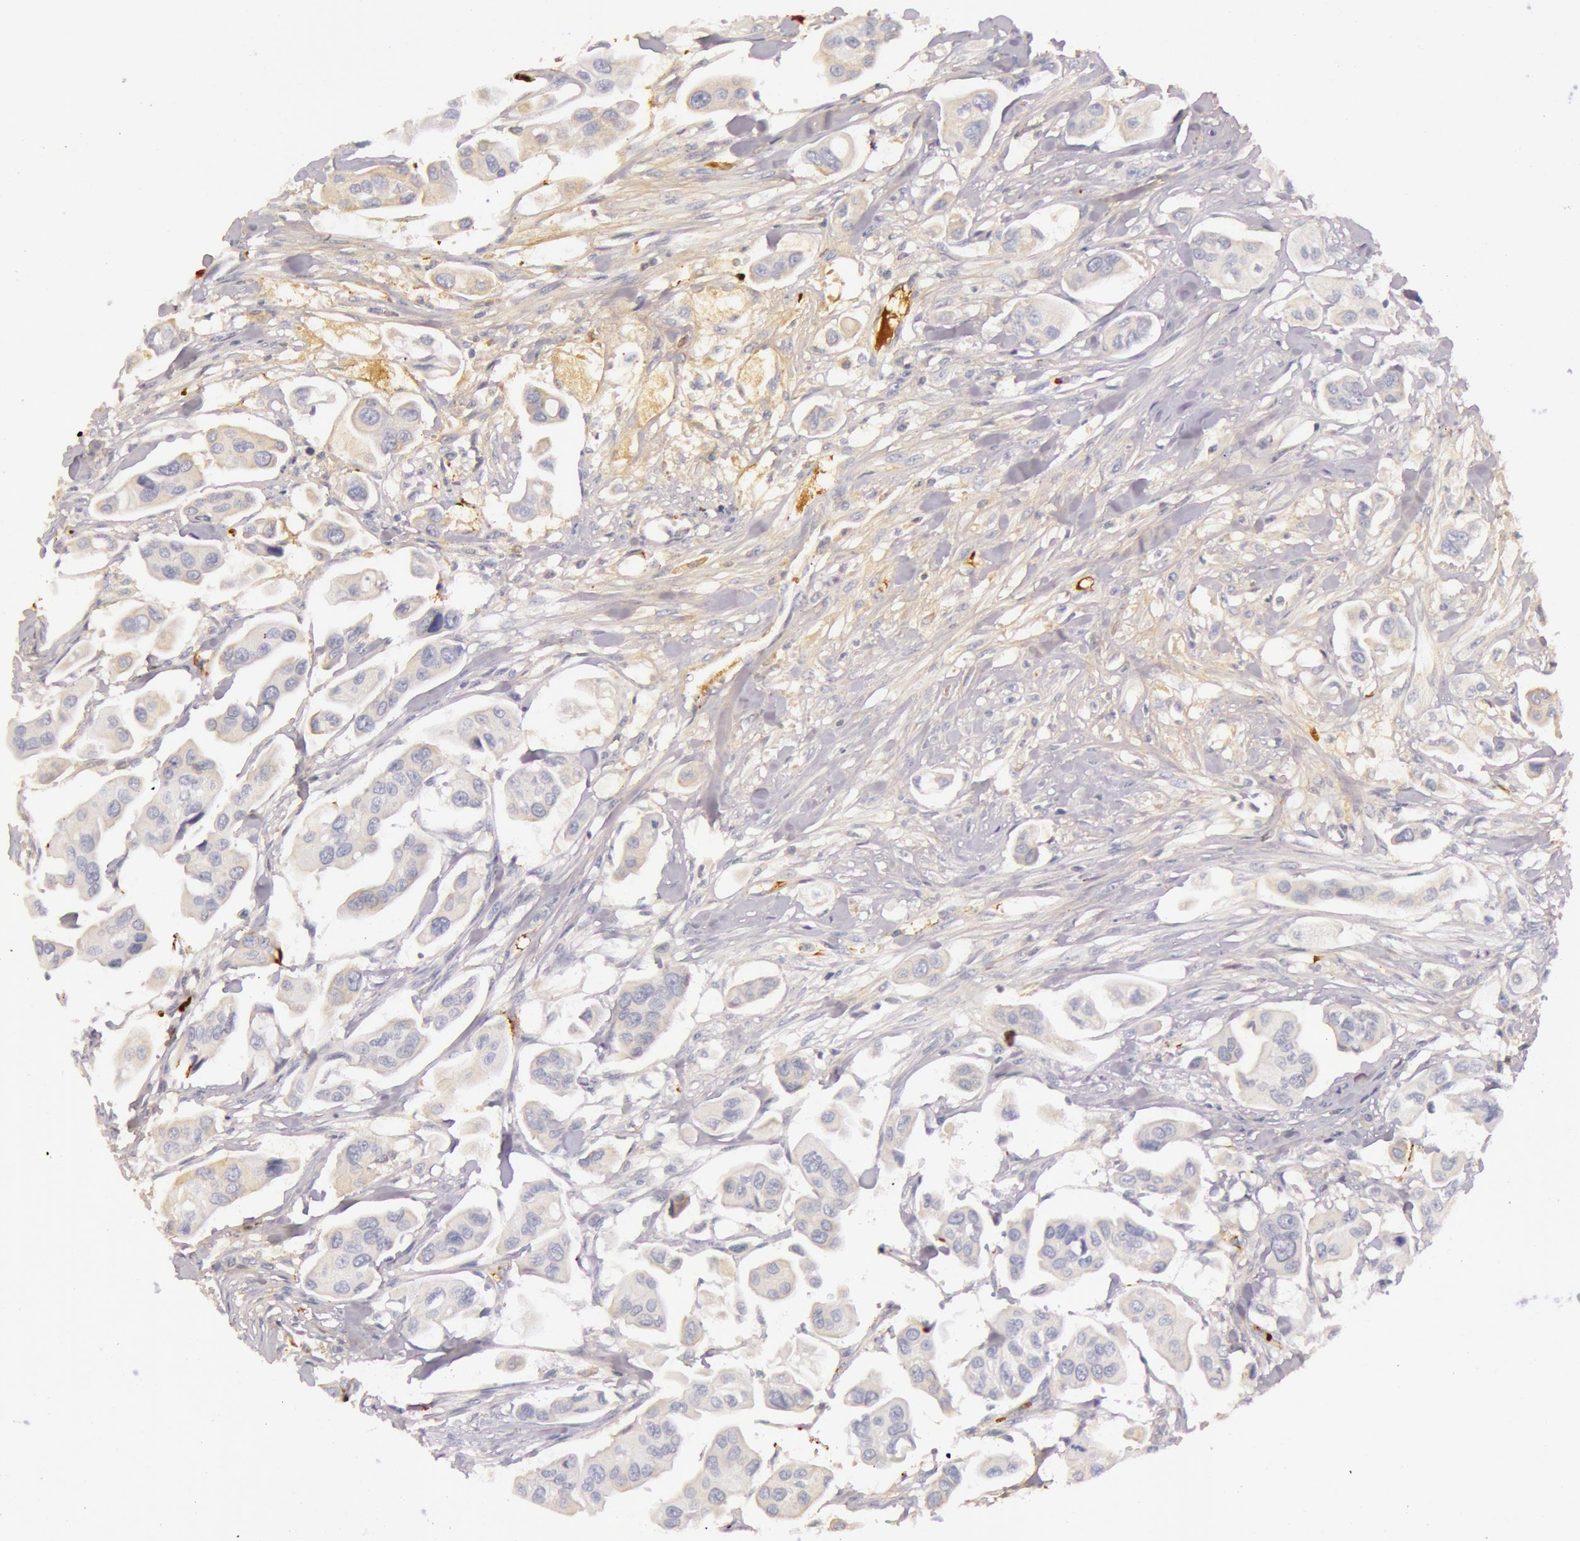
{"staining": {"intensity": "negative", "quantity": "none", "location": "none"}, "tissue": "urothelial cancer", "cell_type": "Tumor cells", "image_type": "cancer", "snomed": [{"axis": "morphology", "description": "Adenocarcinoma, NOS"}, {"axis": "topography", "description": "Urinary bladder"}], "caption": "DAB immunohistochemical staining of human urothelial cancer shows no significant staining in tumor cells. (DAB (3,3'-diaminobenzidine) immunohistochemistry visualized using brightfield microscopy, high magnification).", "gene": "C4BPA", "patient": {"sex": "male", "age": 61}}